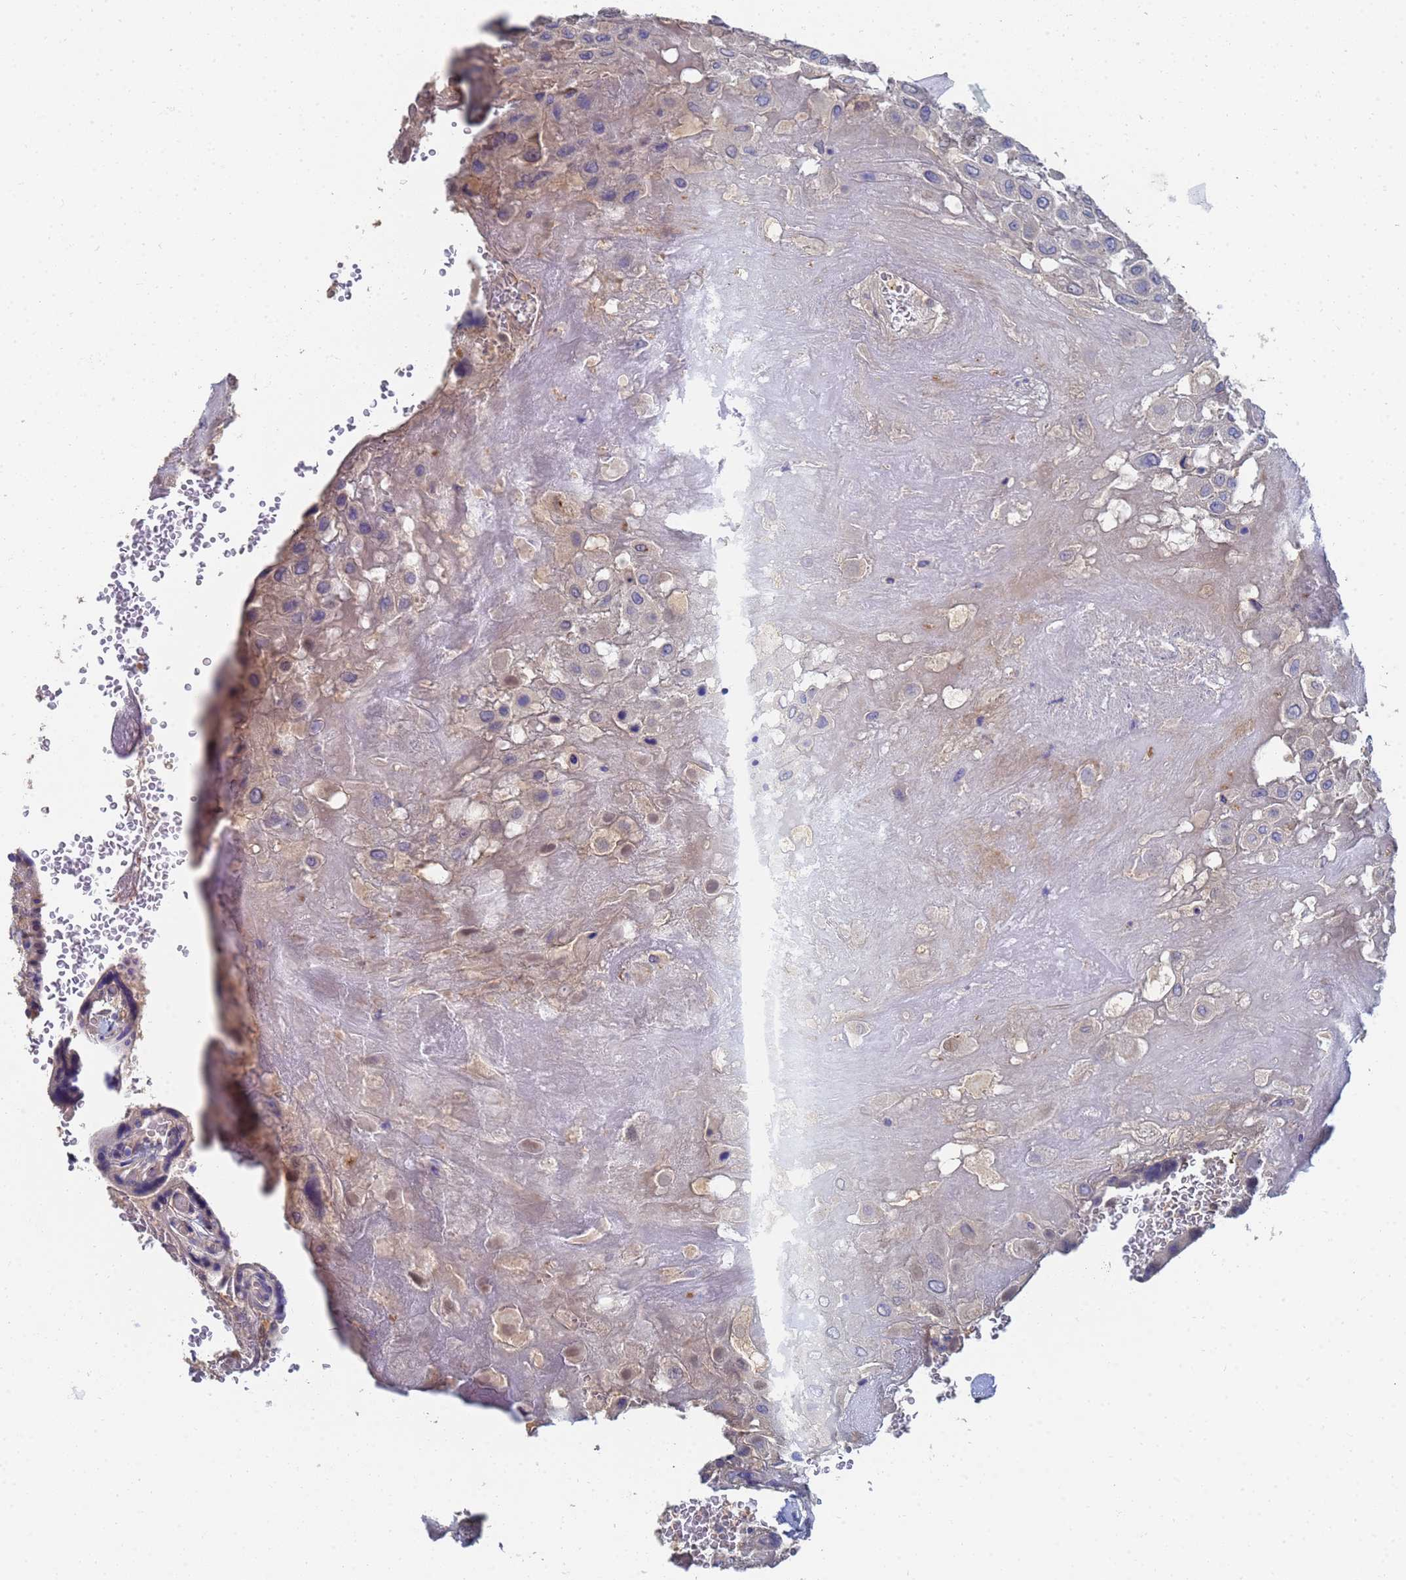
{"staining": {"intensity": "weak", "quantity": "<25%", "location": "cytoplasmic/membranous,nuclear"}, "tissue": "placenta", "cell_type": "Decidual cells", "image_type": "normal", "snomed": [{"axis": "morphology", "description": "Normal tissue, NOS"}, {"axis": "topography", "description": "Placenta"}], "caption": "High power microscopy image of an immunohistochemistry photomicrograph of normal placenta, revealing no significant positivity in decidual cells.", "gene": "LBX2", "patient": {"sex": "female", "age": 37}}